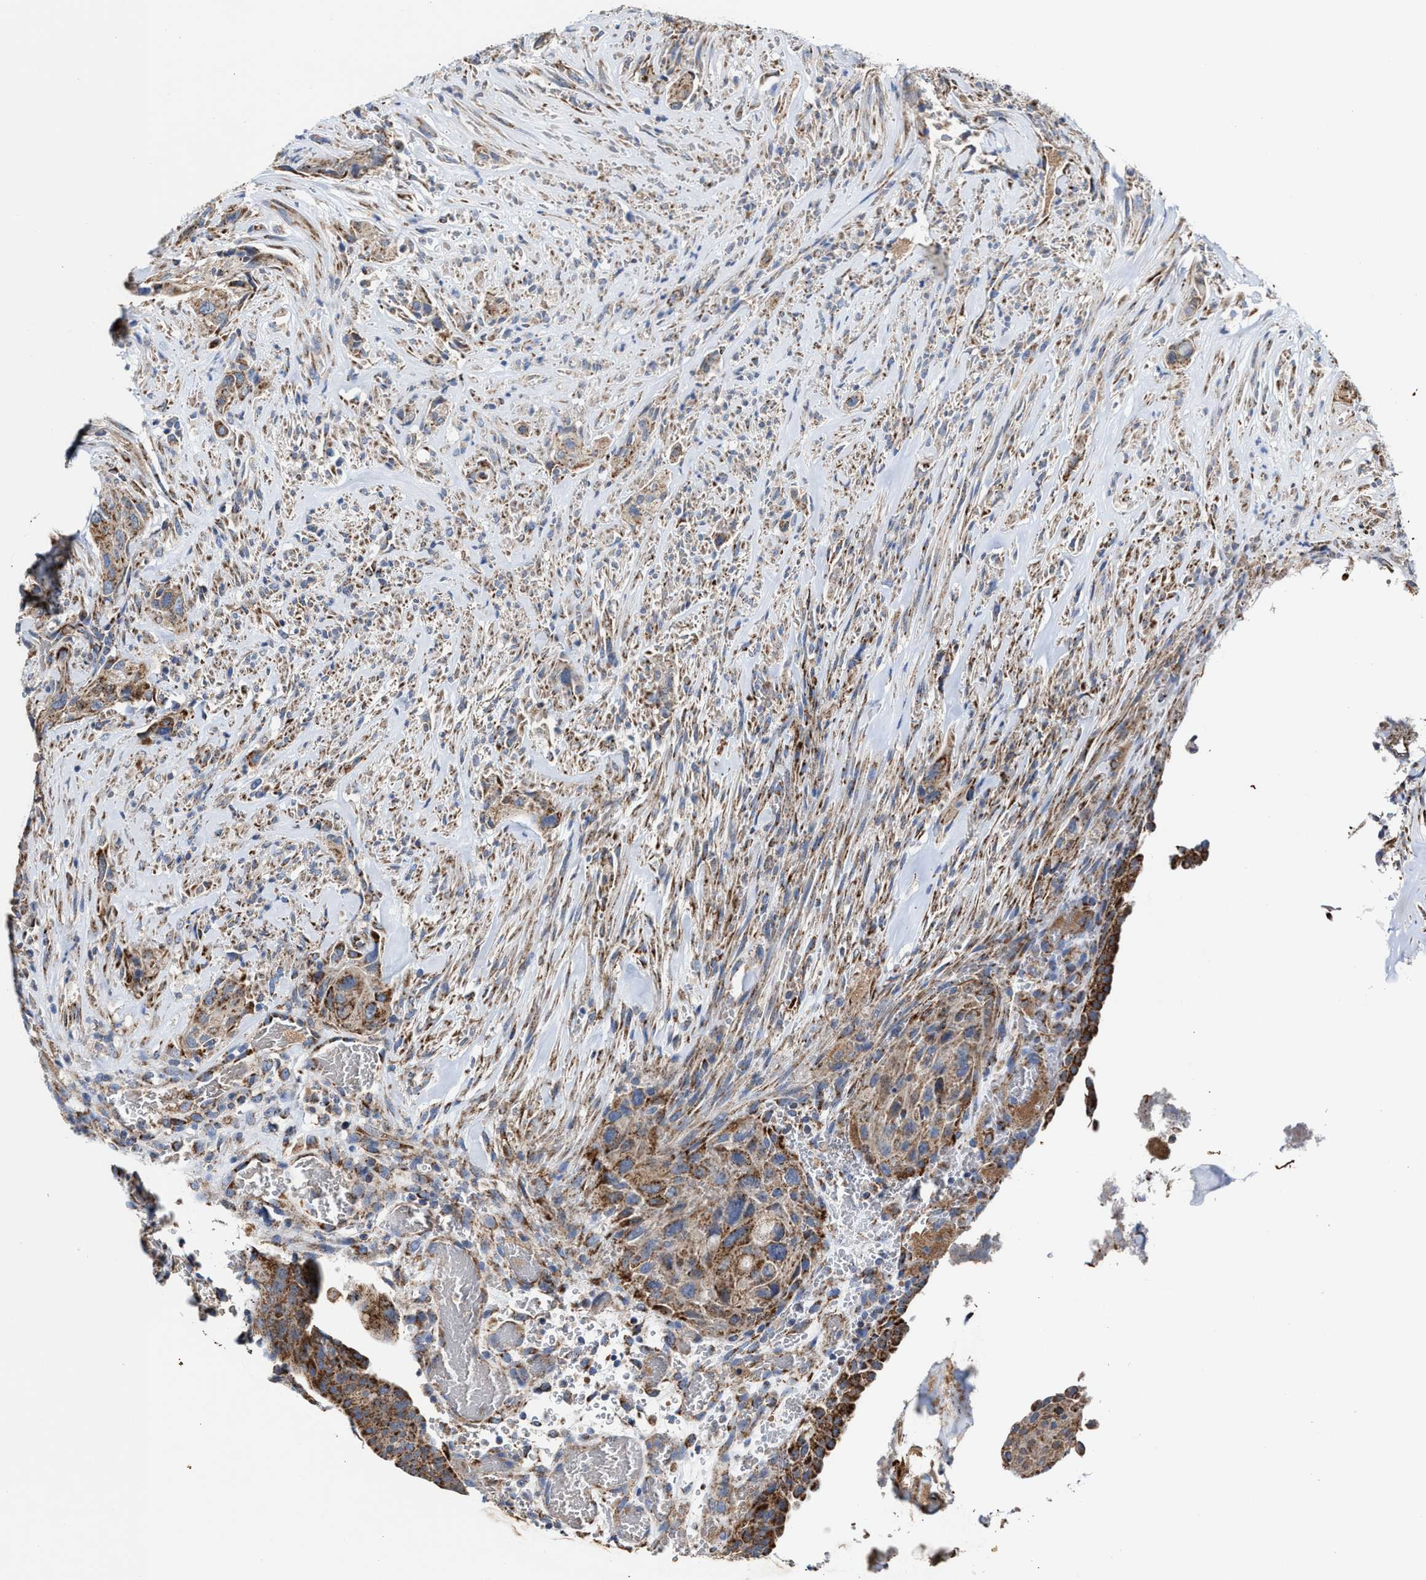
{"staining": {"intensity": "moderate", "quantity": ">75%", "location": "cytoplasmic/membranous"}, "tissue": "urothelial cancer", "cell_type": "Tumor cells", "image_type": "cancer", "snomed": [{"axis": "morphology", "description": "Urothelial carcinoma, Low grade"}, {"axis": "morphology", "description": "Urothelial carcinoma, High grade"}, {"axis": "topography", "description": "Urinary bladder"}], "caption": "IHC (DAB) staining of human high-grade urothelial carcinoma exhibits moderate cytoplasmic/membranous protein positivity in approximately >75% of tumor cells.", "gene": "MECR", "patient": {"sex": "male", "age": 35}}